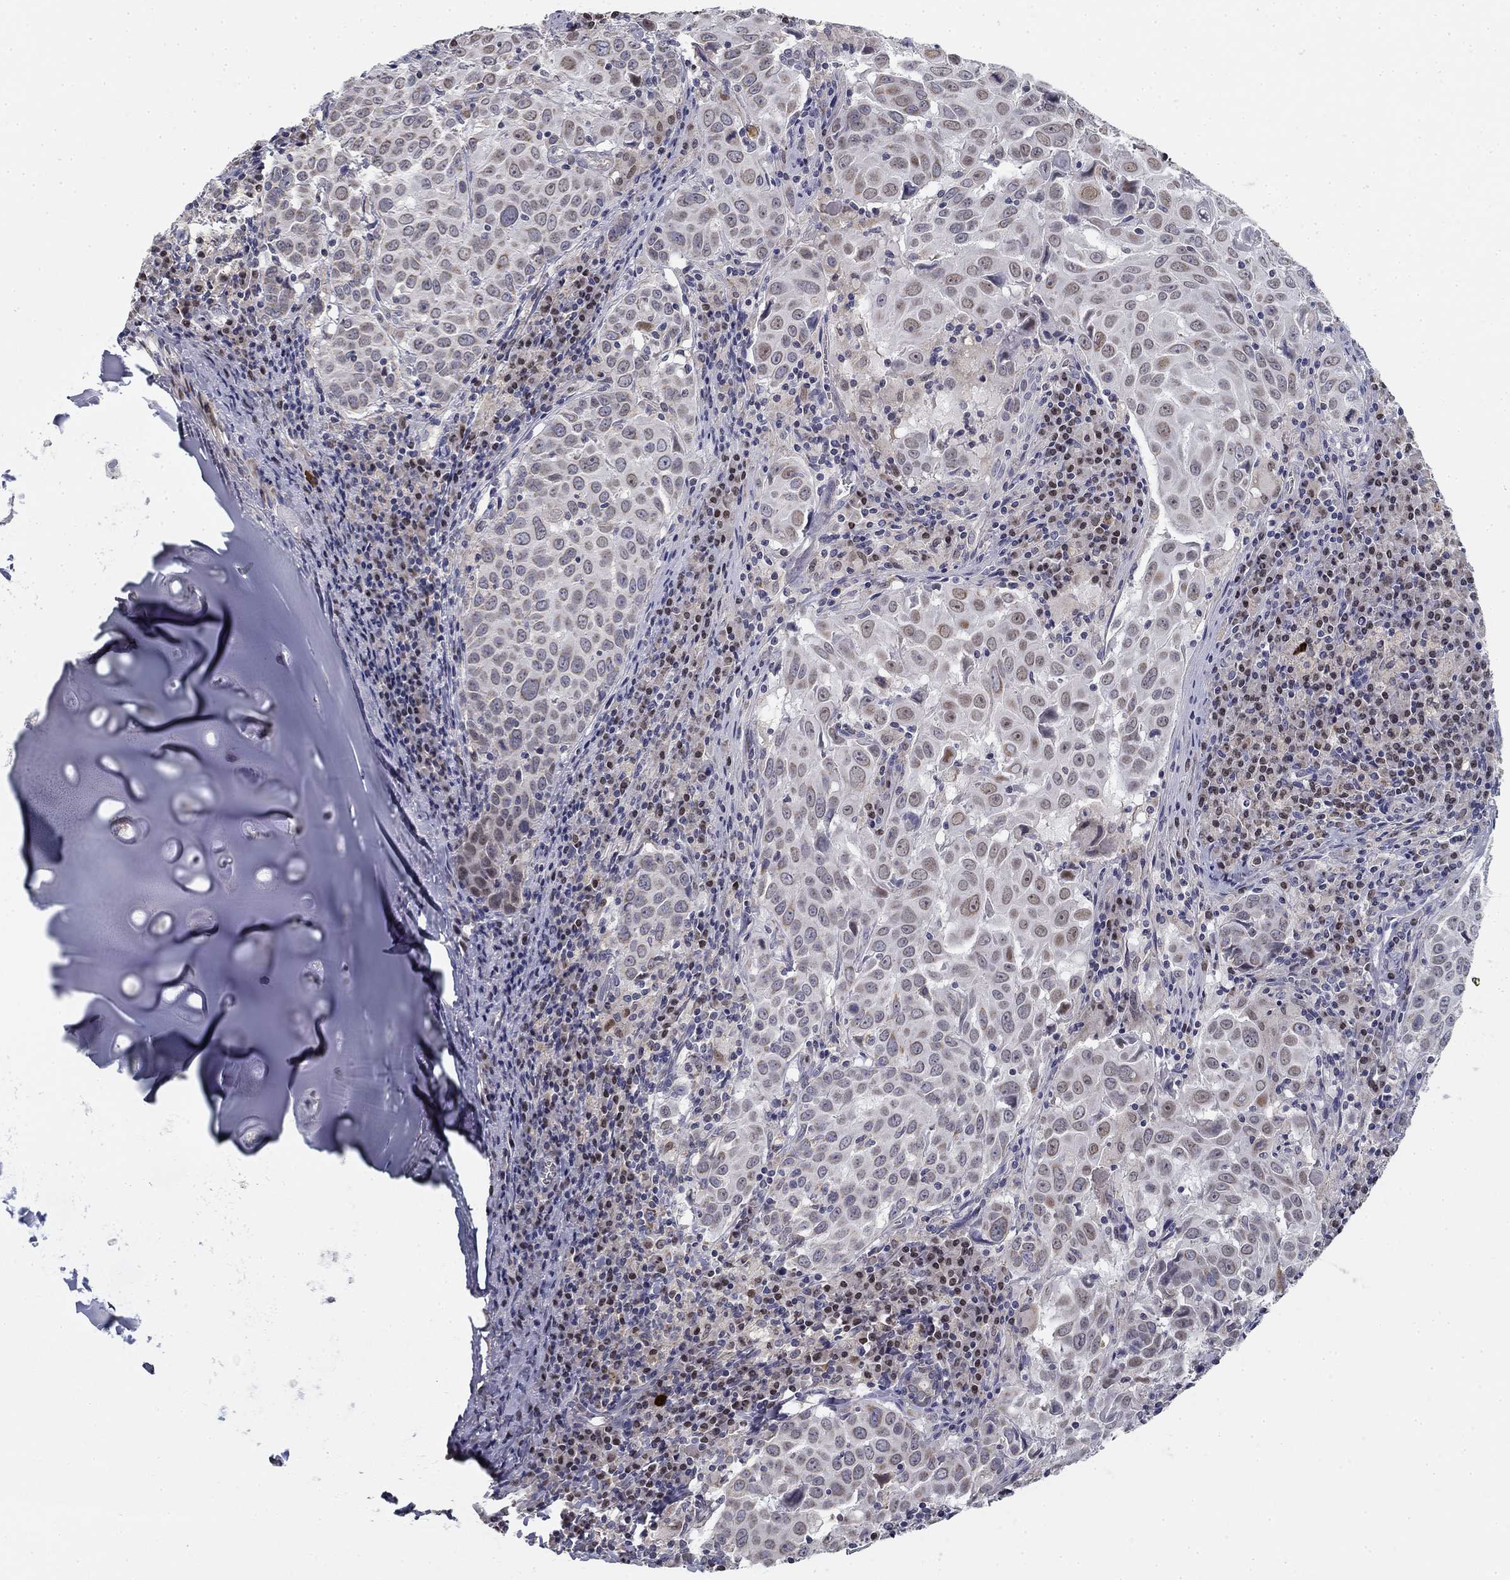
{"staining": {"intensity": "weak", "quantity": "<25%", "location": "nuclear"}, "tissue": "lung cancer", "cell_type": "Tumor cells", "image_type": "cancer", "snomed": [{"axis": "morphology", "description": "Squamous cell carcinoma, NOS"}, {"axis": "topography", "description": "Lung"}], "caption": "IHC of human lung cancer (squamous cell carcinoma) displays no staining in tumor cells.", "gene": "SLC2A9", "patient": {"sex": "male", "age": 57}}